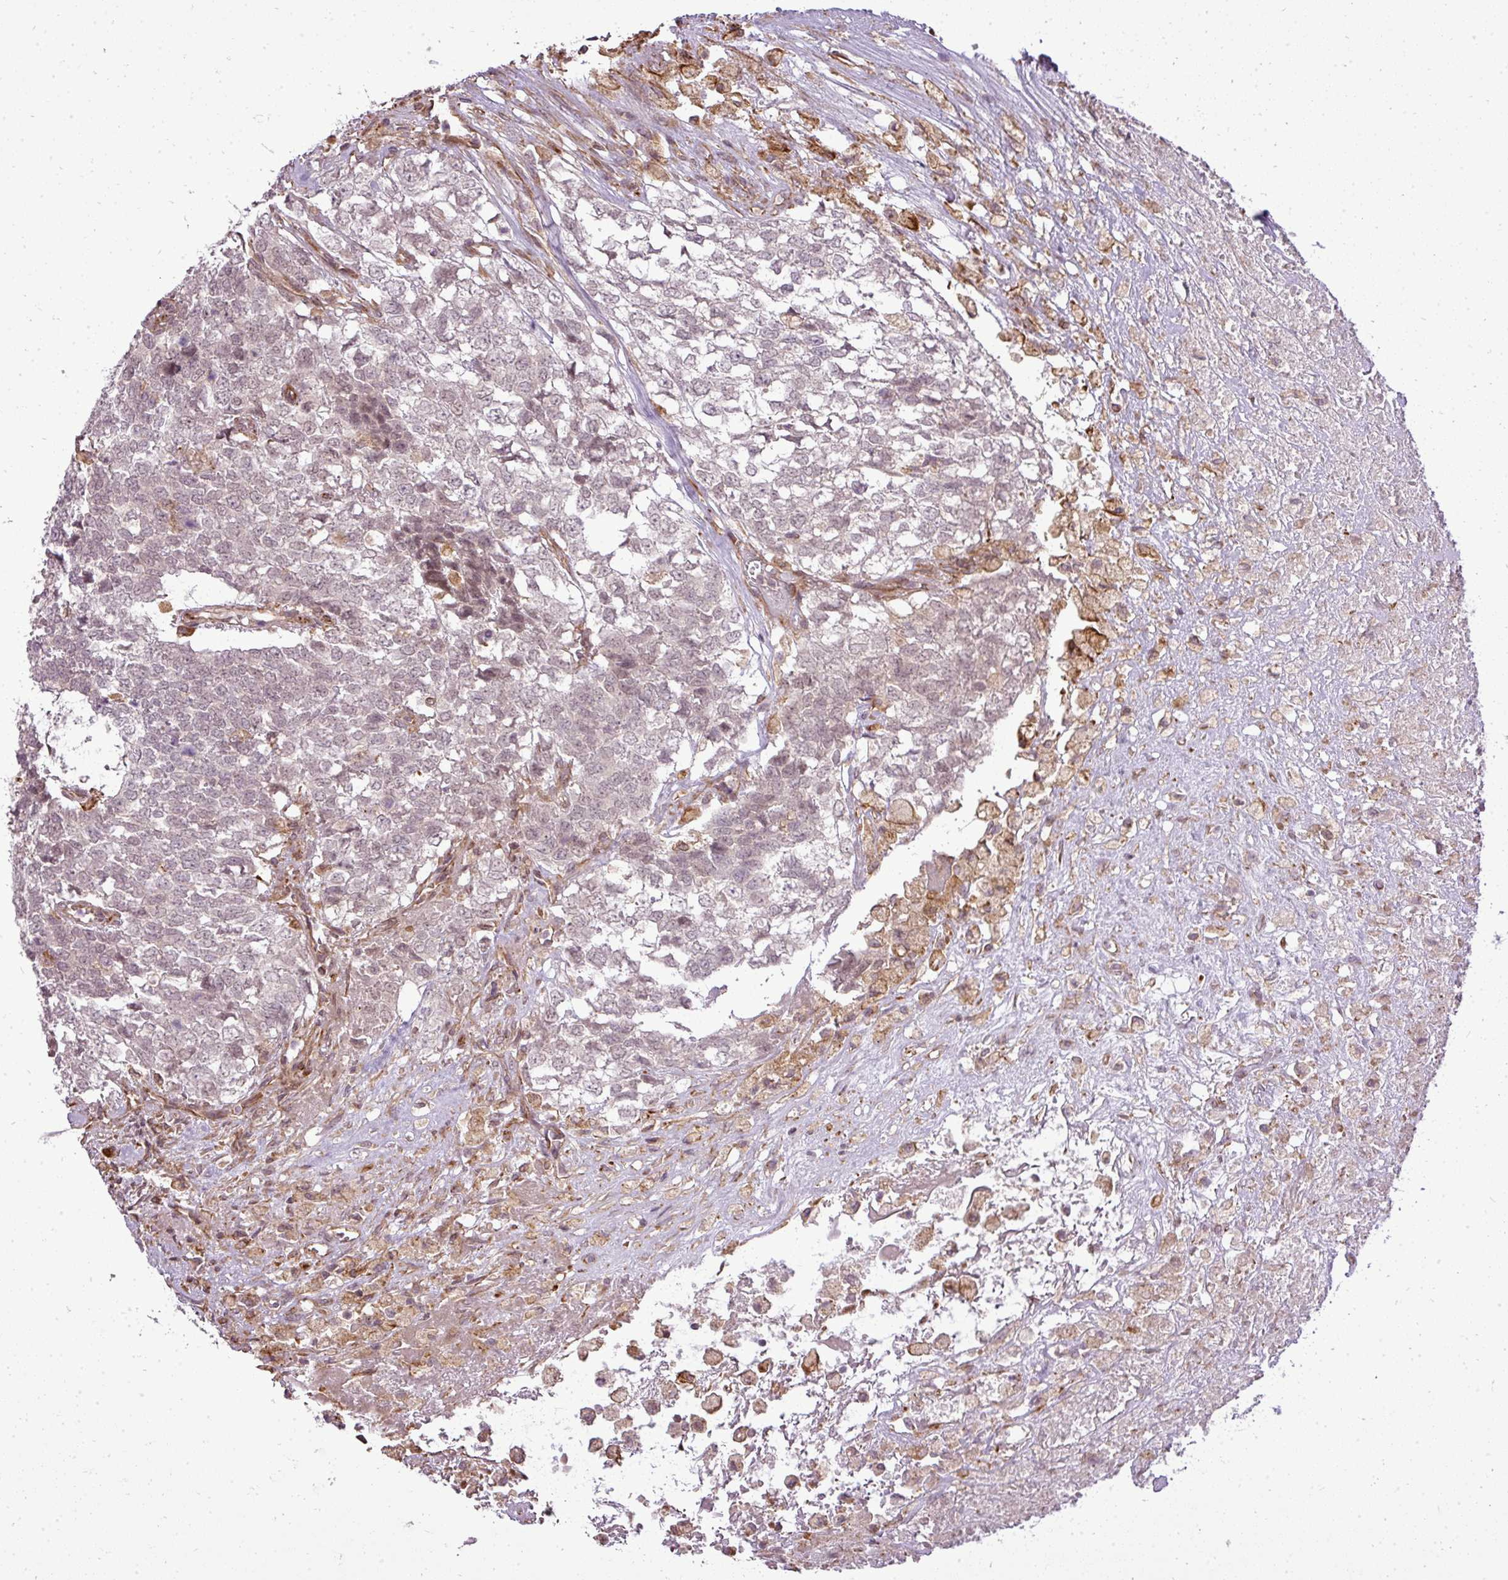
{"staining": {"intensity": "weak", "quantity": "25%-75%", "location": "nuclear"}, "tissue": "testis cancer", "cell_type": "Tumor cells", "image_type": "cancer", "snomed": [{"axis": "morphology", "description": "Carcinoma, Embryonal, NOS"}, {"axis": "topography", "description": "Testis"}], "caption": "The immunohistochemical stain highlights weak nuclear staining in tumor cells of testis cancer tissue.", "gene": "PDRG1", "patient": {"sex": "male", "age": 23}}